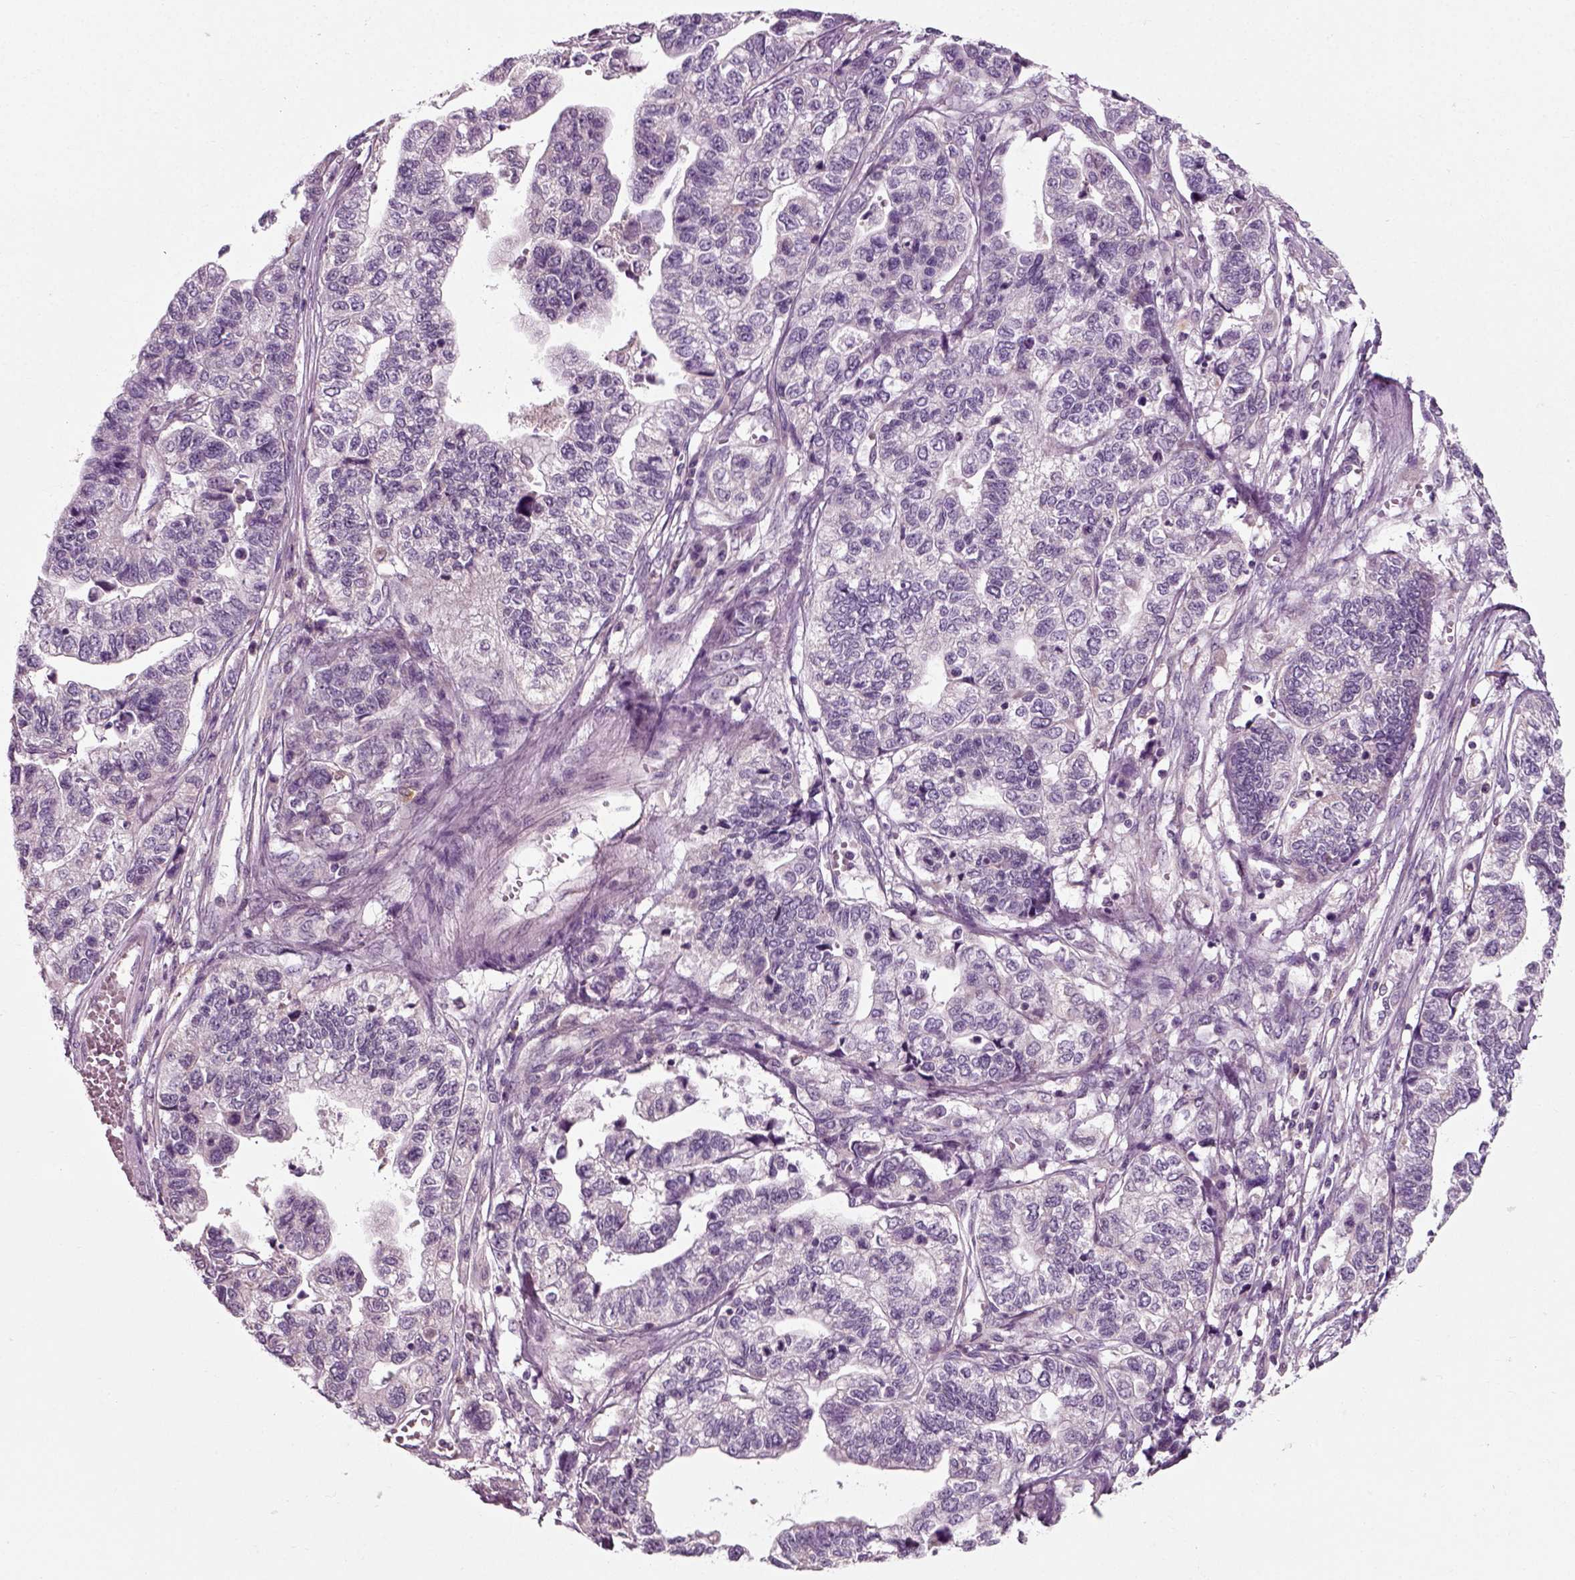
{"staining": {"intensity": "negative", "quantity": "none", "location": "none"}, "tissue": "stomach cancer", "cell_type": "Tumor cells", "image_type": "cancer", "snomed": [{"axis": "morphology", "description": "Adenocarcinoma, NOS"}, {"axis": "topography", "description": "Stomach, upper"}], "caption": "Tumor cells show no significant positivity in adenocarcinoma (stomach). (DAB IHC with hematoxylin counter stain).", "gene": "RND2", "patient": {"sex": "female", "age": 67}}